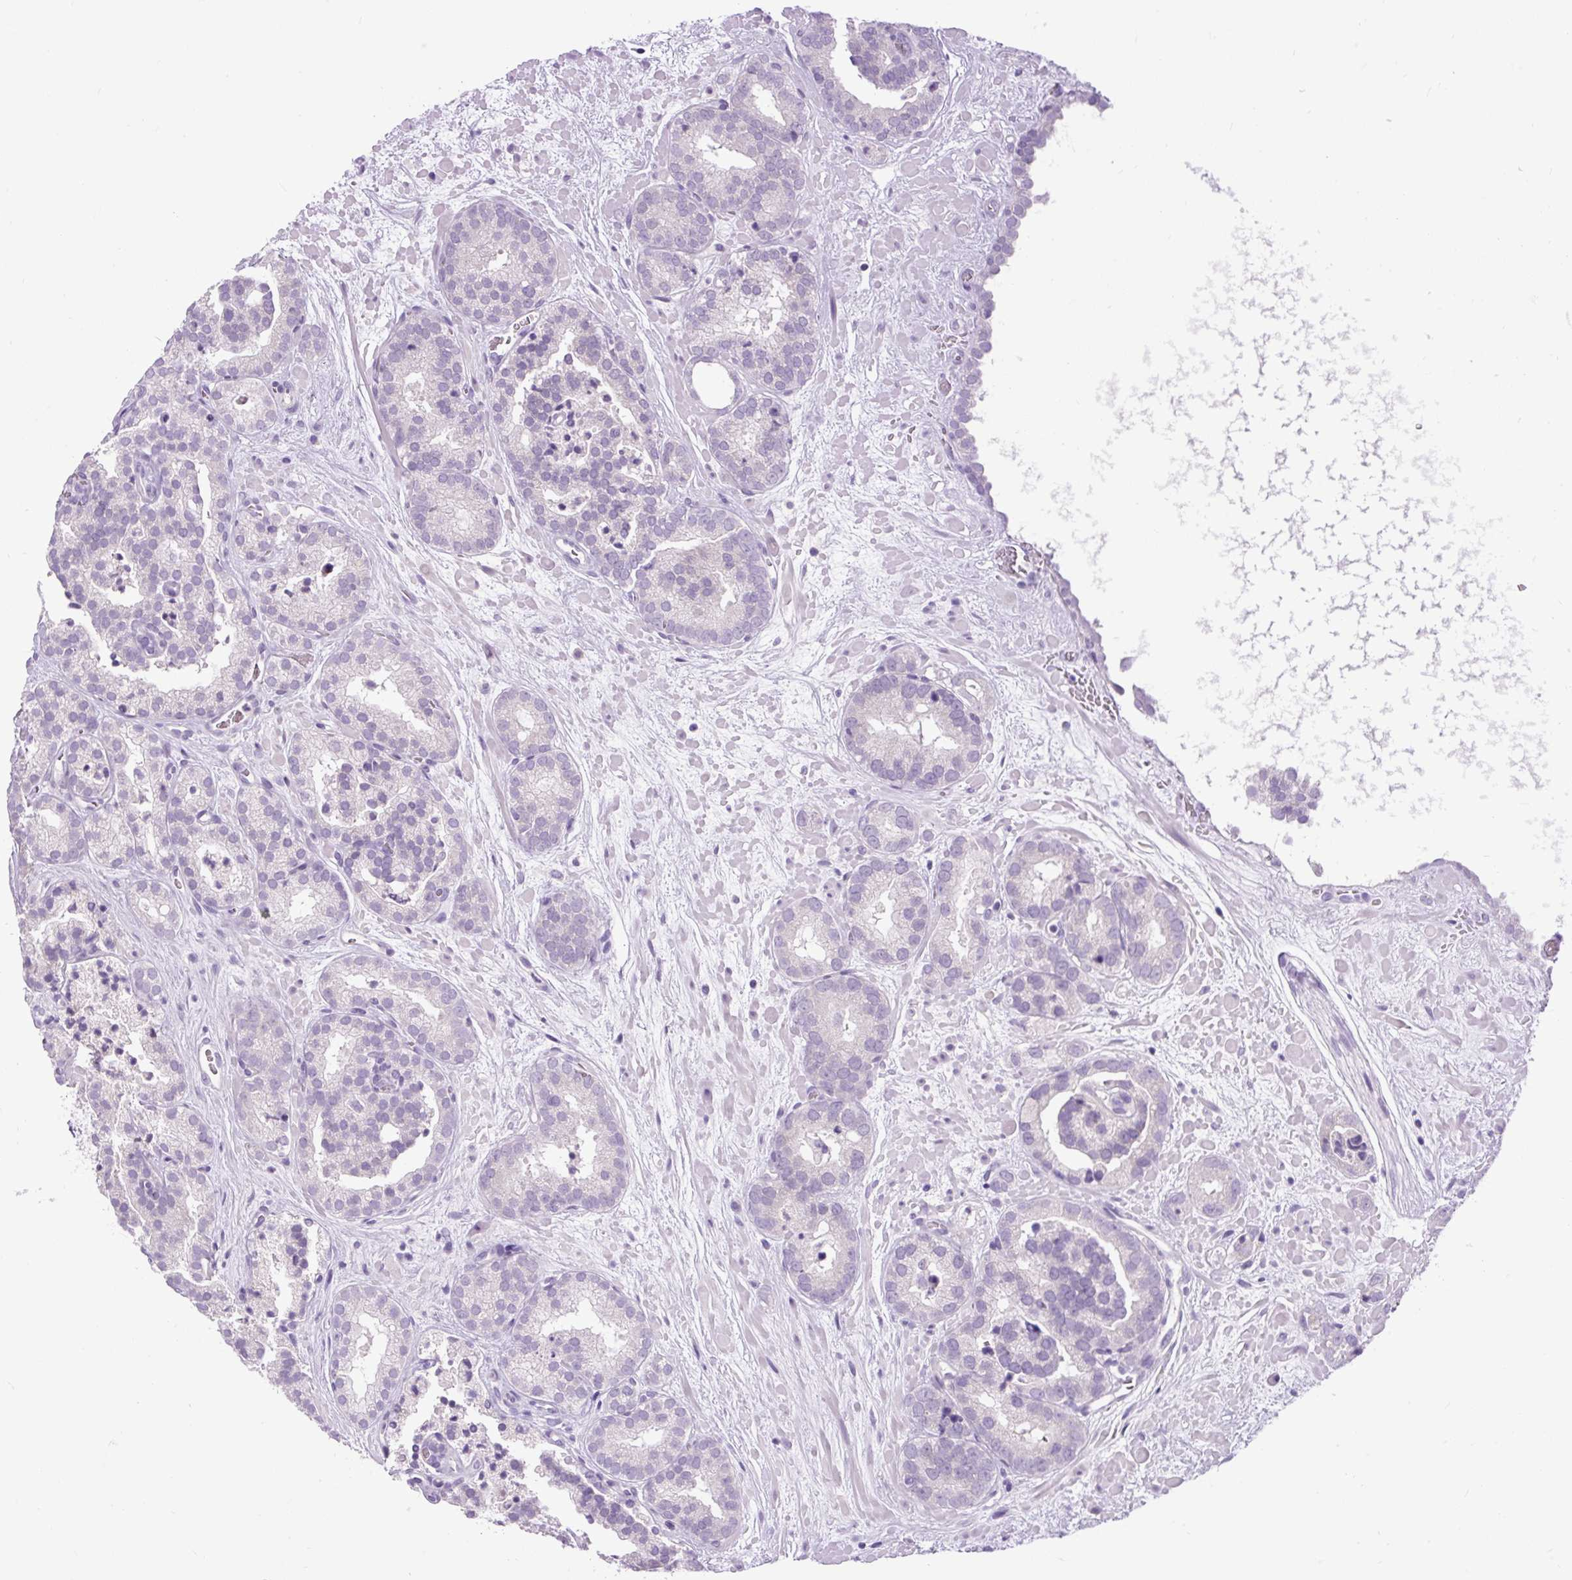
{"staining": {"intensity": "negative", "quantity": "none", "location": "none"}, "tissue": "prostate cancer", "cell_type": "Tumor cells", "image_type": "cancer", "snomed": [{"axis": "morphology", "description": "Adenocarcinoma, High grade"}, {"axis": "topography", "description": "Prostate"}], "caption": "High magnification brightfield microscopy of prostate cancer (adenocarcinoma (high-grade)) stained with DAB (3,3'-diaminobenzidine) (brown) and counterstained with hematoxylin (blue): tumor cells show no significant staining.", "gene": "FABP7", "patient": {"sex": "male", "age": 66}}